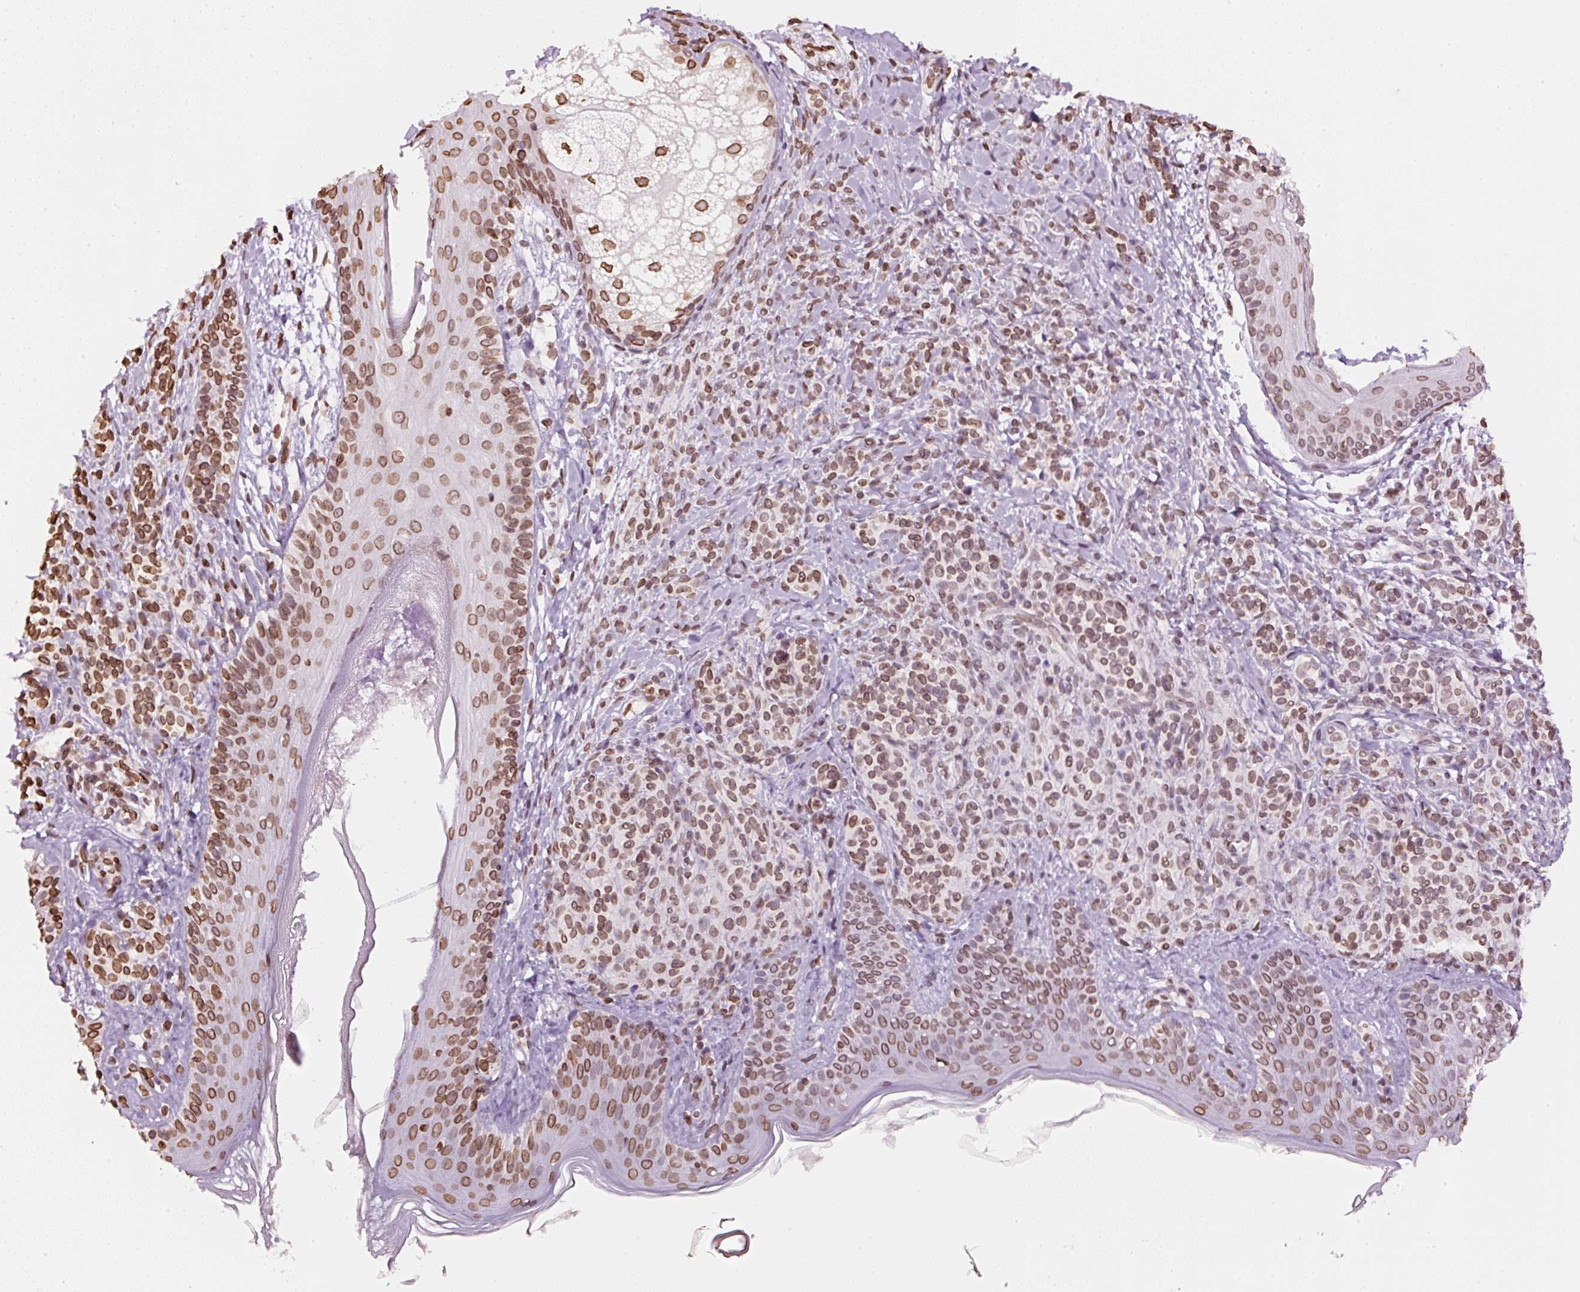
{"staining": {"intensity": "moderate", "quantity": ">75%", "location": "nuclear"}, "tissue": "skin", "cell_type": "Fibroblasts", "image_type": "normal", "snomed": [{"axis": "morphology", "description": "Normal tissue, NOS"}, {"axis": "topography", "description": "Skin"}], "caption": "Moderate nuclear positivity for a protein is seen in about >75% of fibroblasts of unremarkable skin using IHC.", "gene": "ZNF224", "patient": {"sex": "male", "age": 16}}